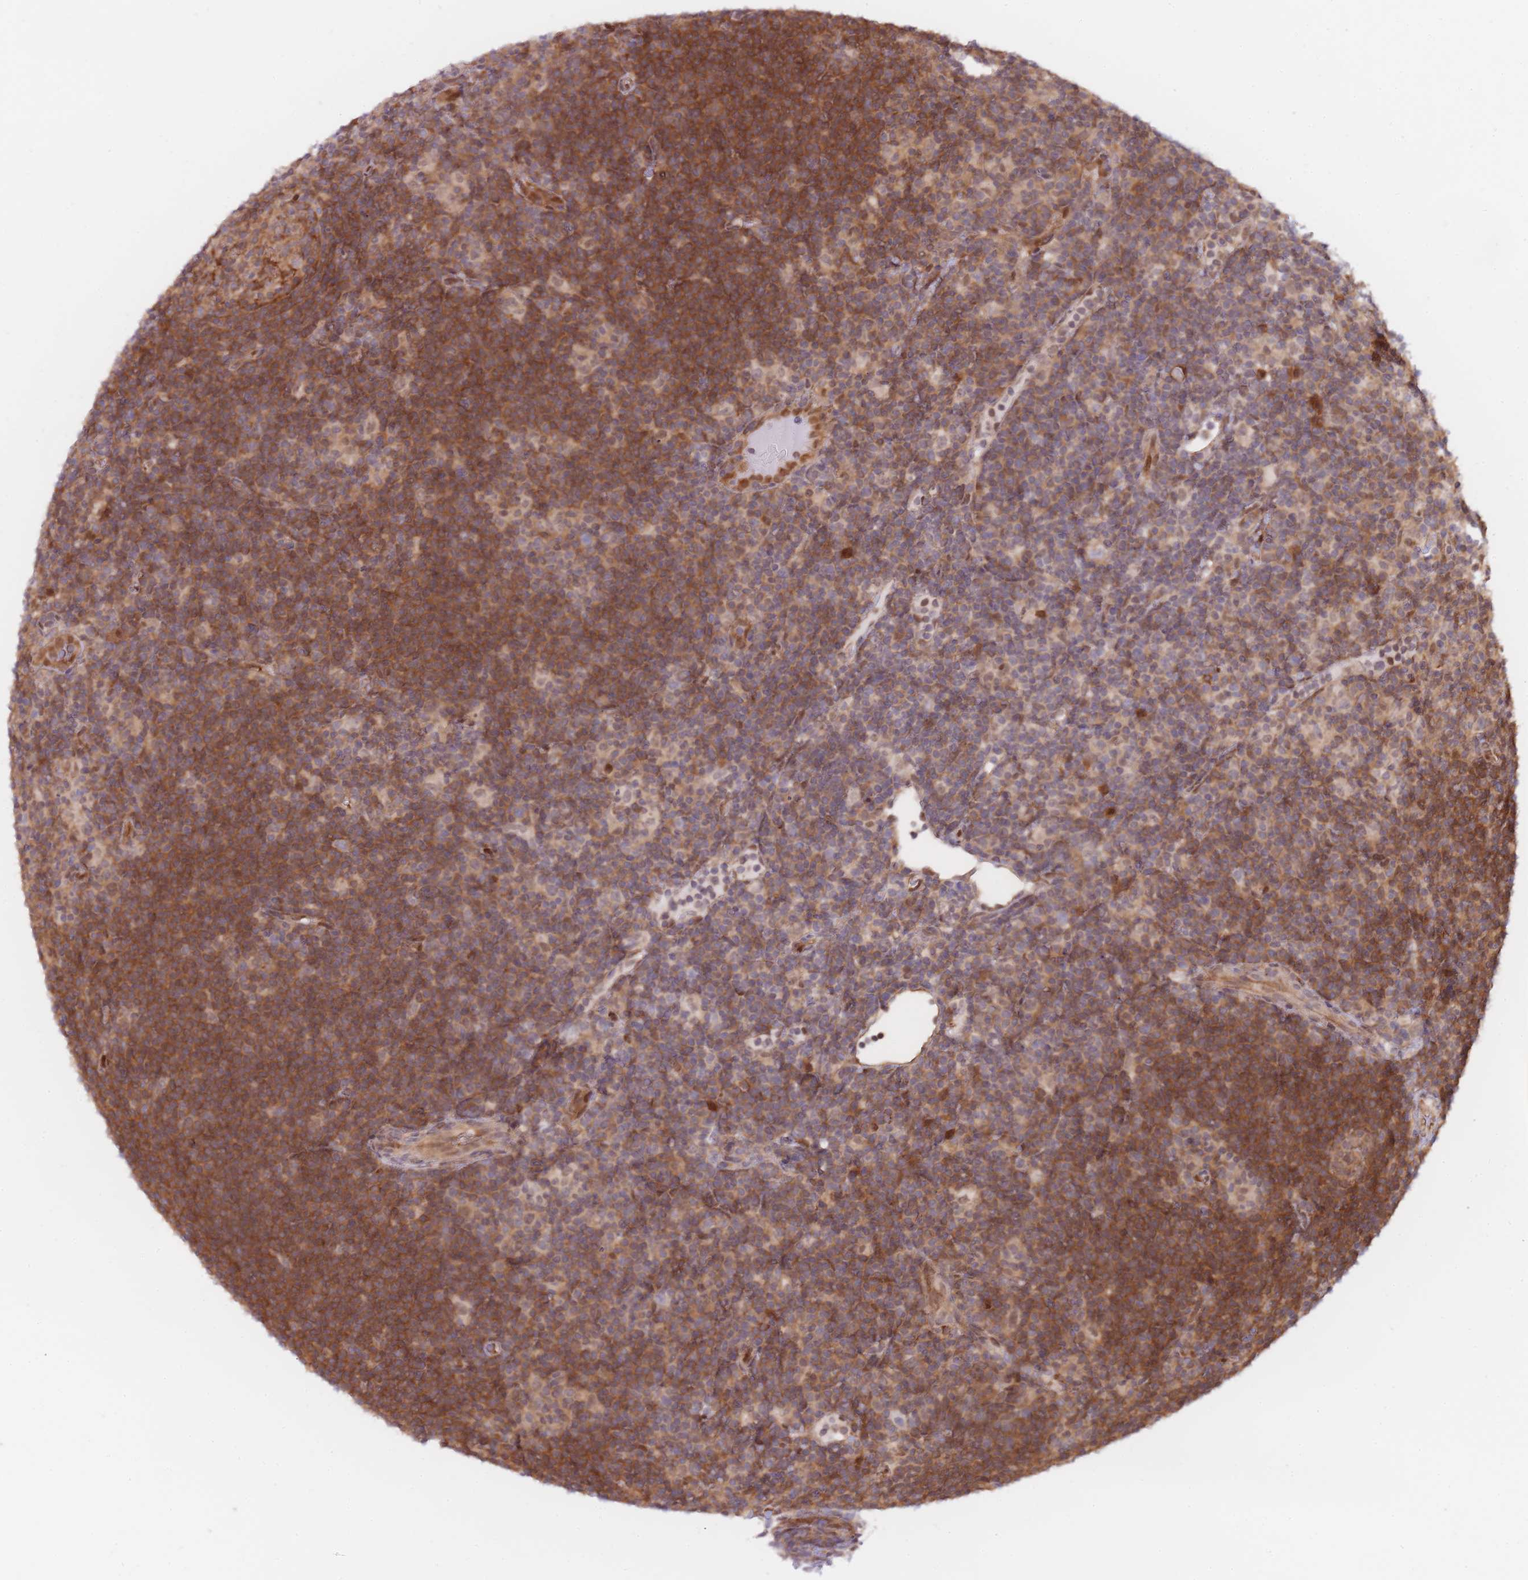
{"staining": {"intensity": "negative", "quantity": "none", "location": "none"}, "tissue": "lymphoma", "cell_type": "Tumor cells", "image_type": "cancer", "snomed": [{"axis": "morphology", "description": "Hodgkin's disease, NOS"}, {"axis": "topography", "description": "Lymph node"}], "caption": "A histopathology image of human Hodgkin's disease is negative for staining in tumor cells.", "gene": "NSFL1C", "patient": {"sex": "female", "age": 57}}